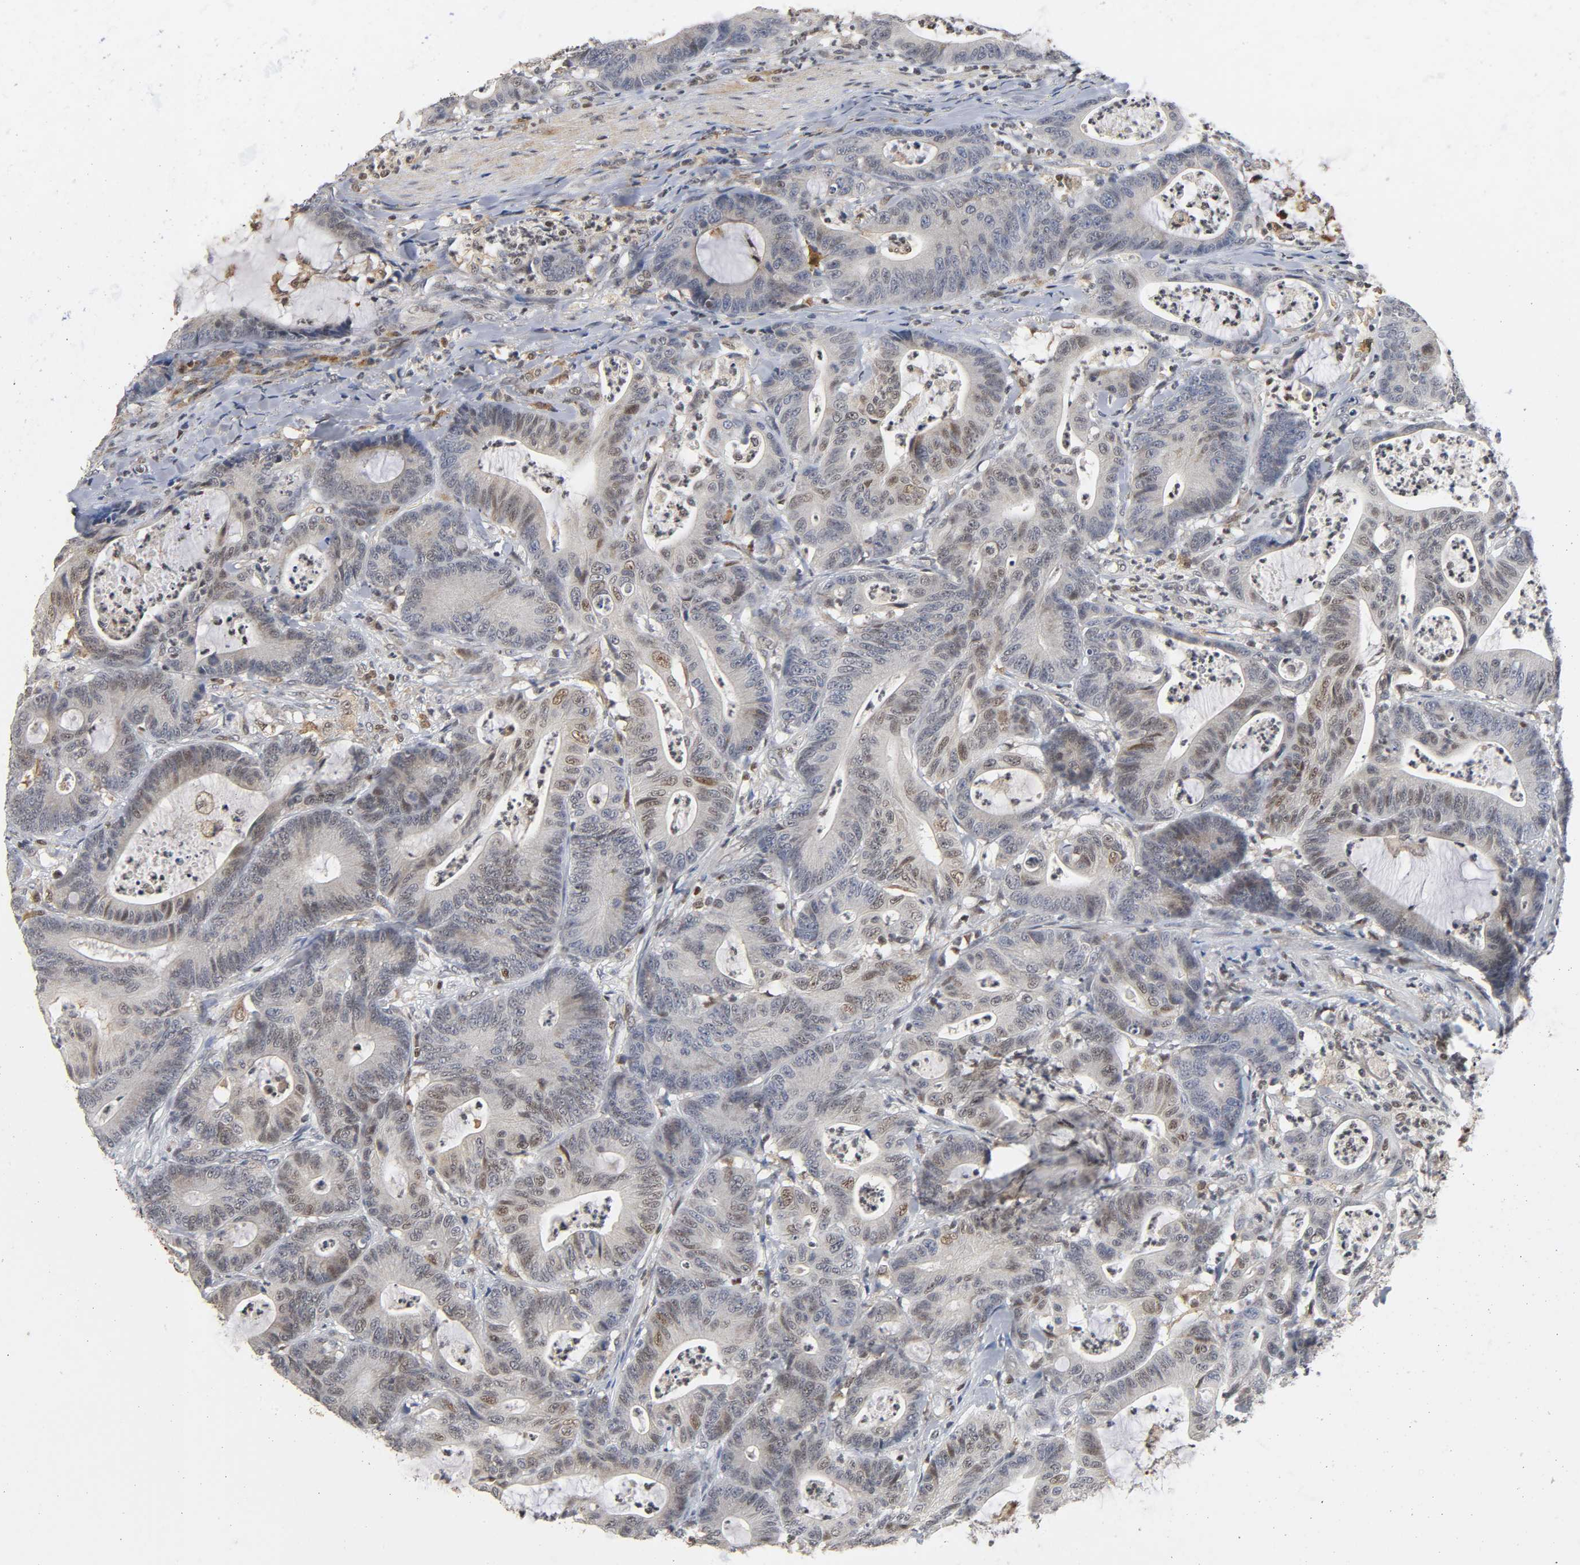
{"staining": {"intensity": "weak", "quantity": "25%-75%", "location": "cytoplasmic/membranous,nuclear"}, "tissue": "colorectal cancer", "cell_type": "Tumor cells", "image_type": "cancer", "snomed": [{"axis": "morphology", "description": "Adenocarcinoma, NOS"}, {"axis": "topography", "description": "Colon"}], "caption": "Immunohistochemistry of human colorectal adenocarcinoma exhibits low levels of weak cytoplasmic/membranous and nuclear expression in about 25%-75% of tumor cells. Using DAB (3,3'-diaminobenzidine) (brown) and hematoxylin (blue) stains, captured at high magnification using brightfield microscopy.", "gene": "KAT2B", "patient": {"sex": "female", "age": 84}}